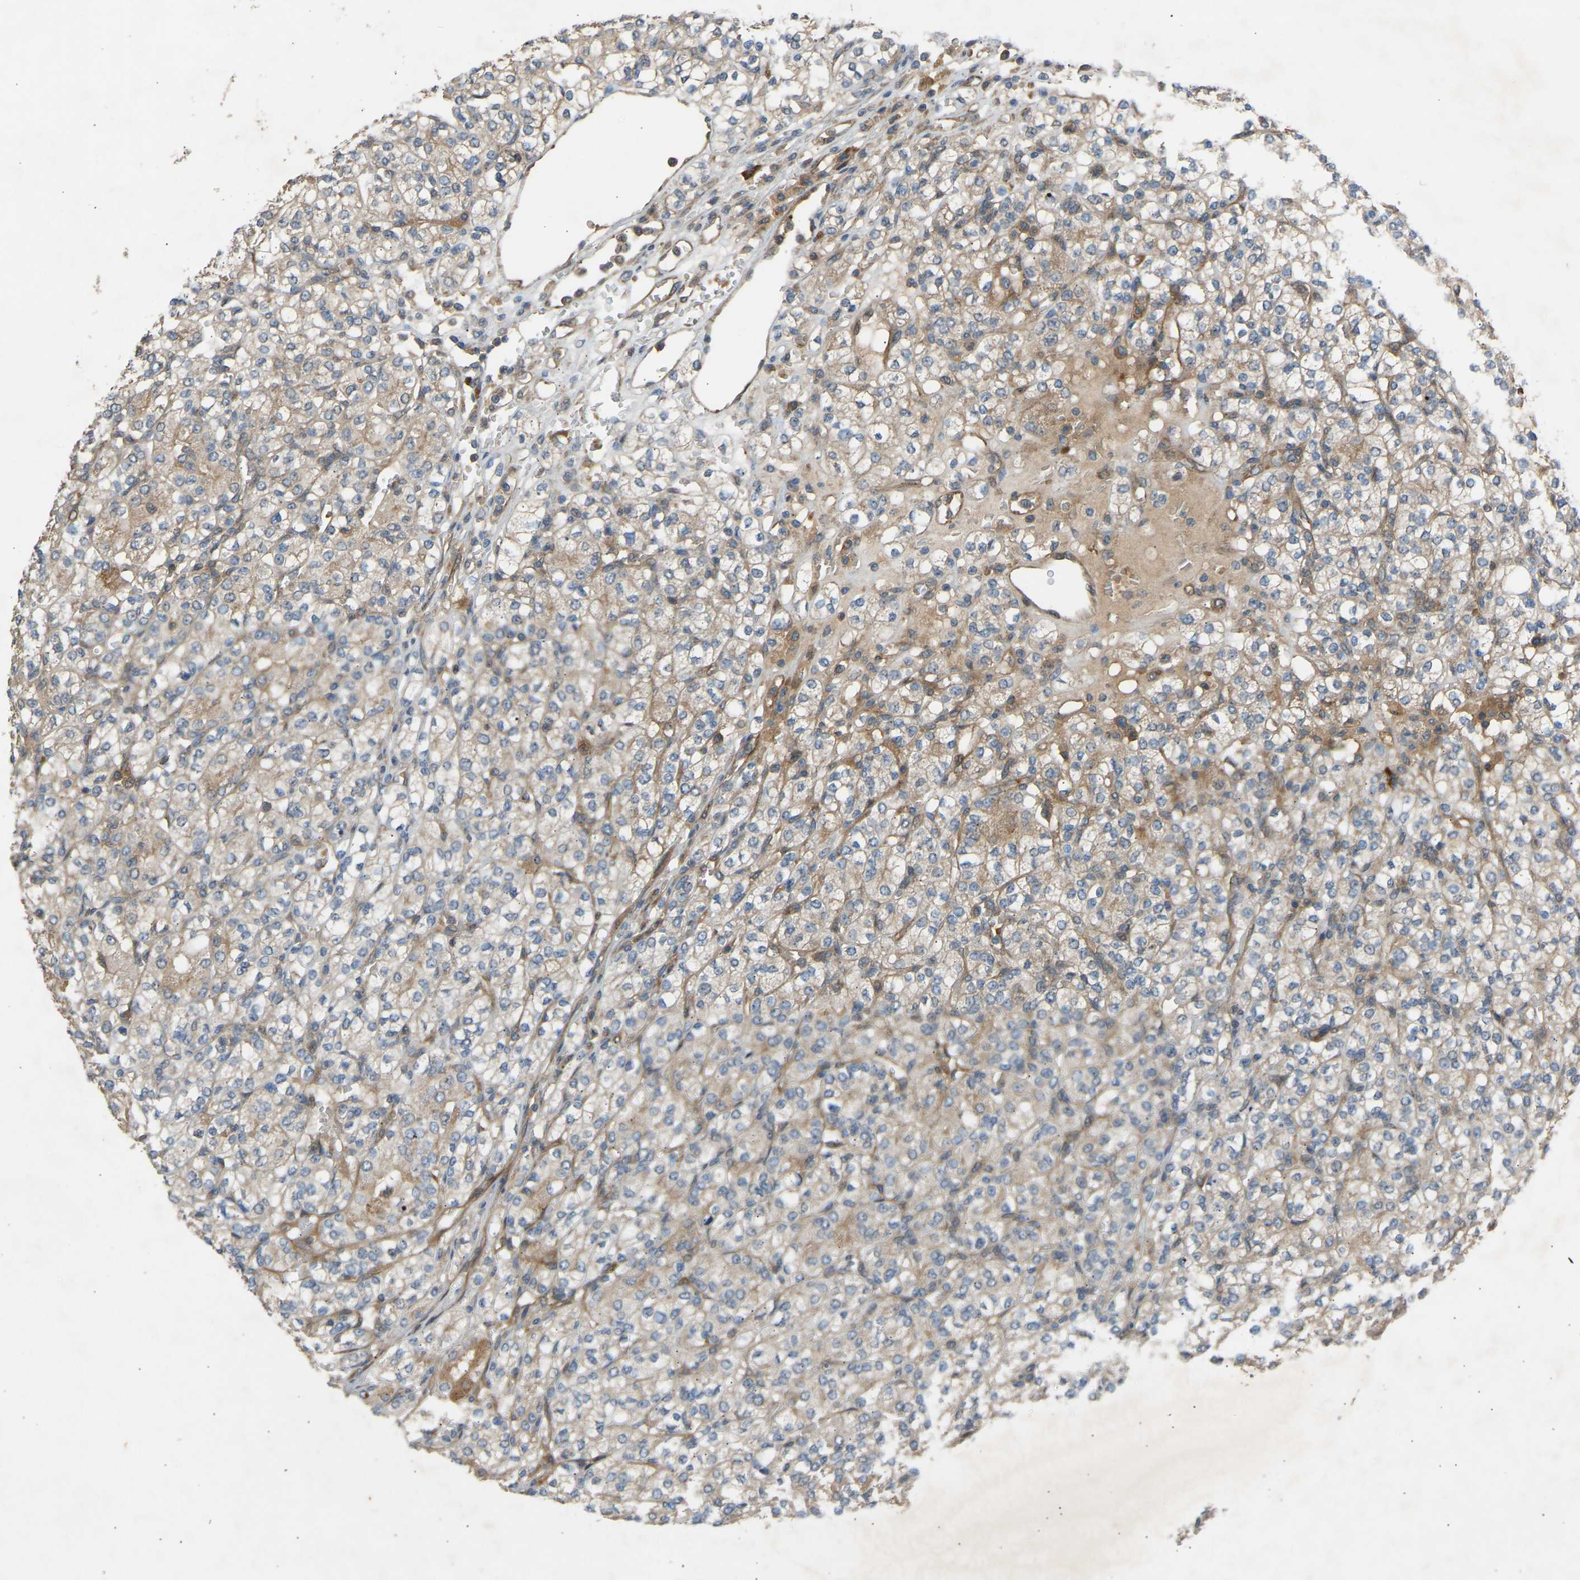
{"staining": {"intensity": "weak", "quantity": "25%-75%", "location": "cytoplasmic/membranous"}, "tissue": "renal cancer", "cell_type": "Tumor cells", "image_type": "cancer", "snomed": [{"axis": "morphology", "description": "Adenocarcinoma, NOS"}, {"axis": "topography", "description": "Kidney"}], "caption": "The histopathology image exhibits immunohistochemical staining of adenocarcinoma (renal). There is weak cytoplasmic/membranous positivity is seen in about 25%-75% of tumor cells. (Stains: DAB (3,3'-diaminobenzidine) in brown, nuclei in blue, Microscopy: brightfield microscopy at high magnification).", "gene": "GAS2L1", "patient": {"sex": "male", "age": 77}}